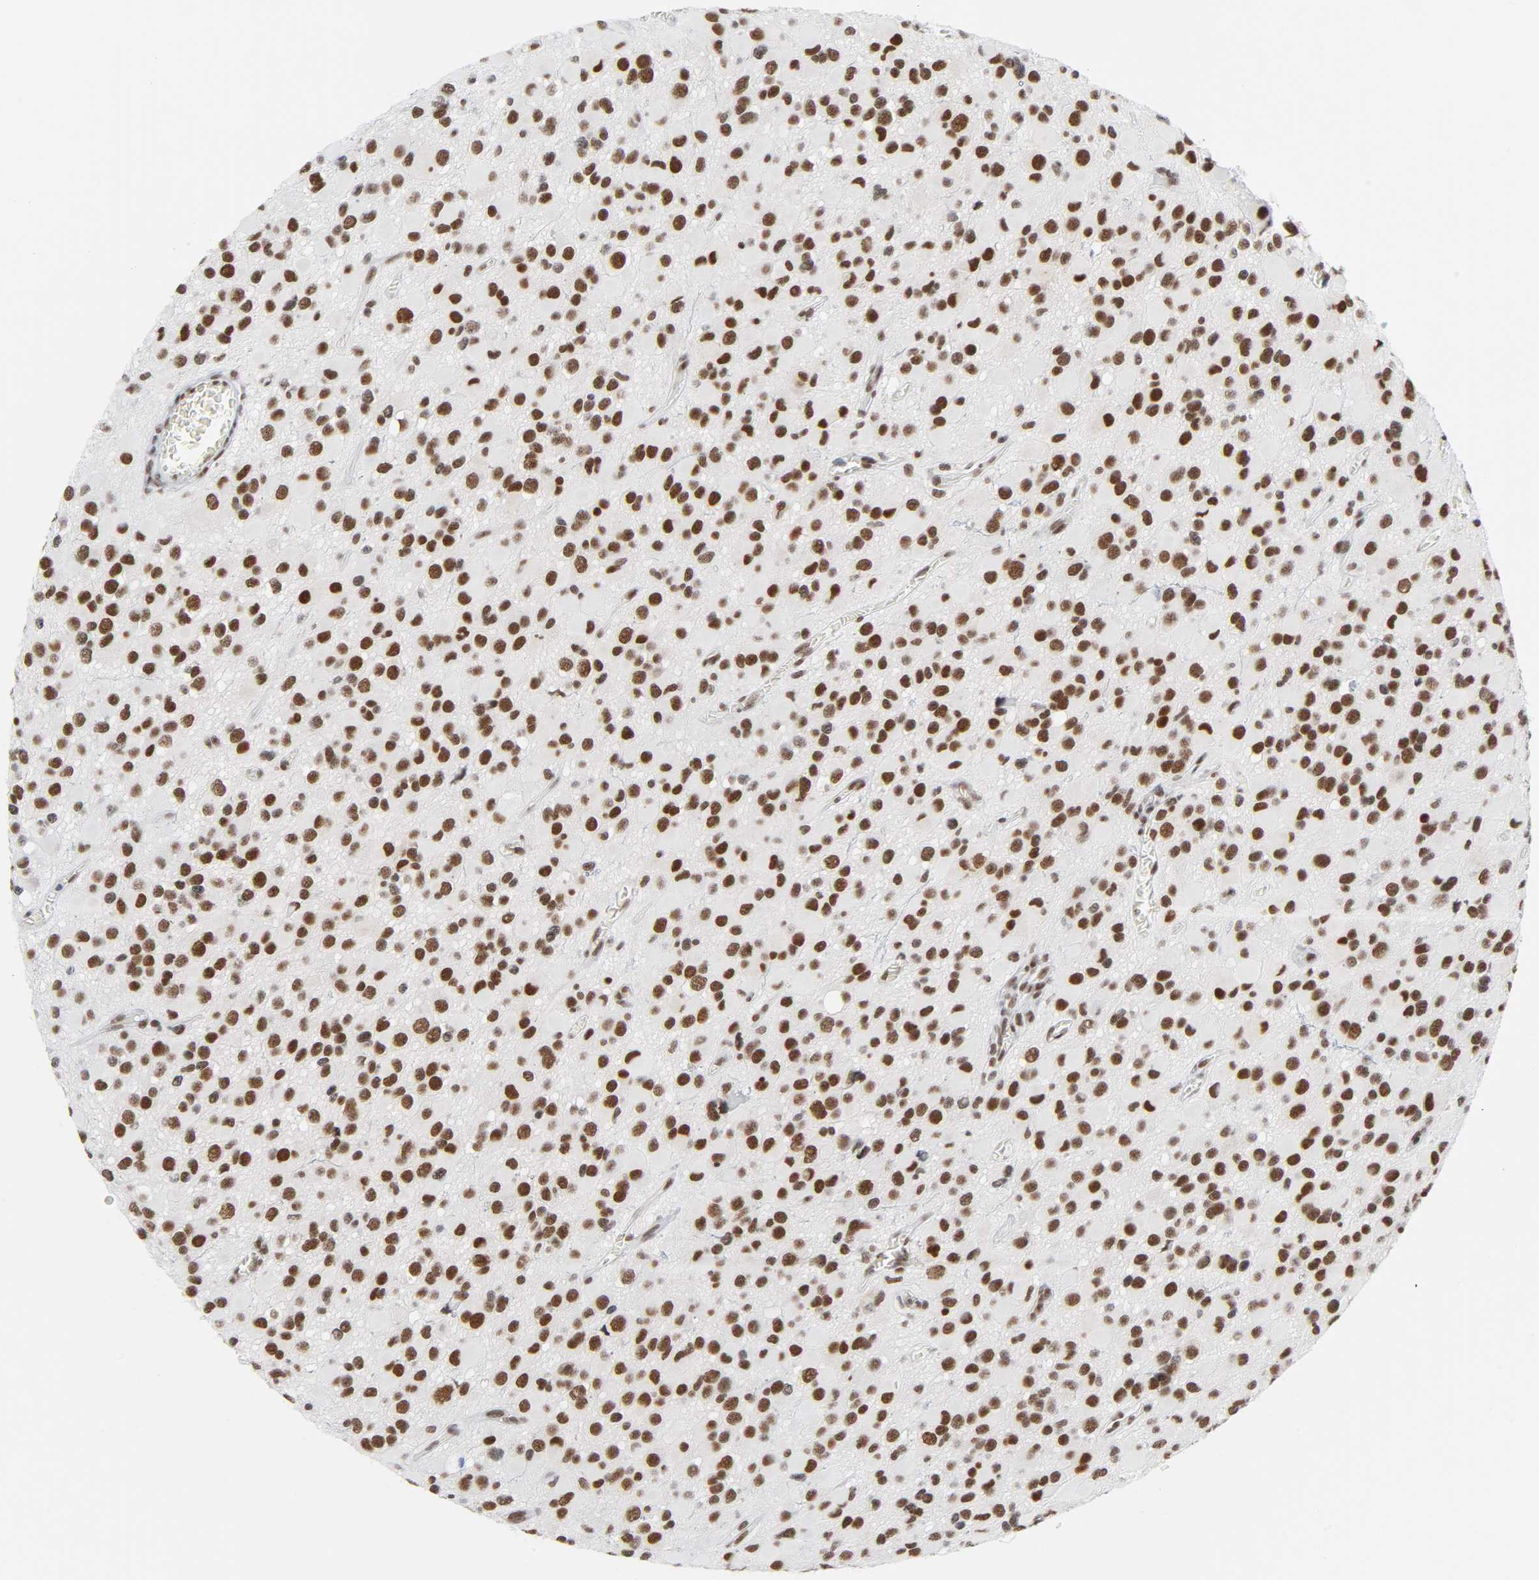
{"staining": {"intensity": "strong", "quantity": ">75%", "location": "nuclear"}, "tissue": "glioma", "cell_type": "Tumor cells", "image_type": "cancer", "snomed": [{"axis": "morphology", "description": "Glioma, malignant, Low grade"}, {"axis": "topography", "description": "Brain"}], "caption": "Brown immunohistochemical staining in human malignant glioma (low-grade) displays strong nuclear positivity in approximately >75% of tumor cells. (Stains: DAB (3,3'-diaminobenzidine) in brown, nuclei in blue, Microscopy: brightfield microscopy at high magnification).", "gene": "CSTF2", "patient": {"sex": "male", "age": 42}}